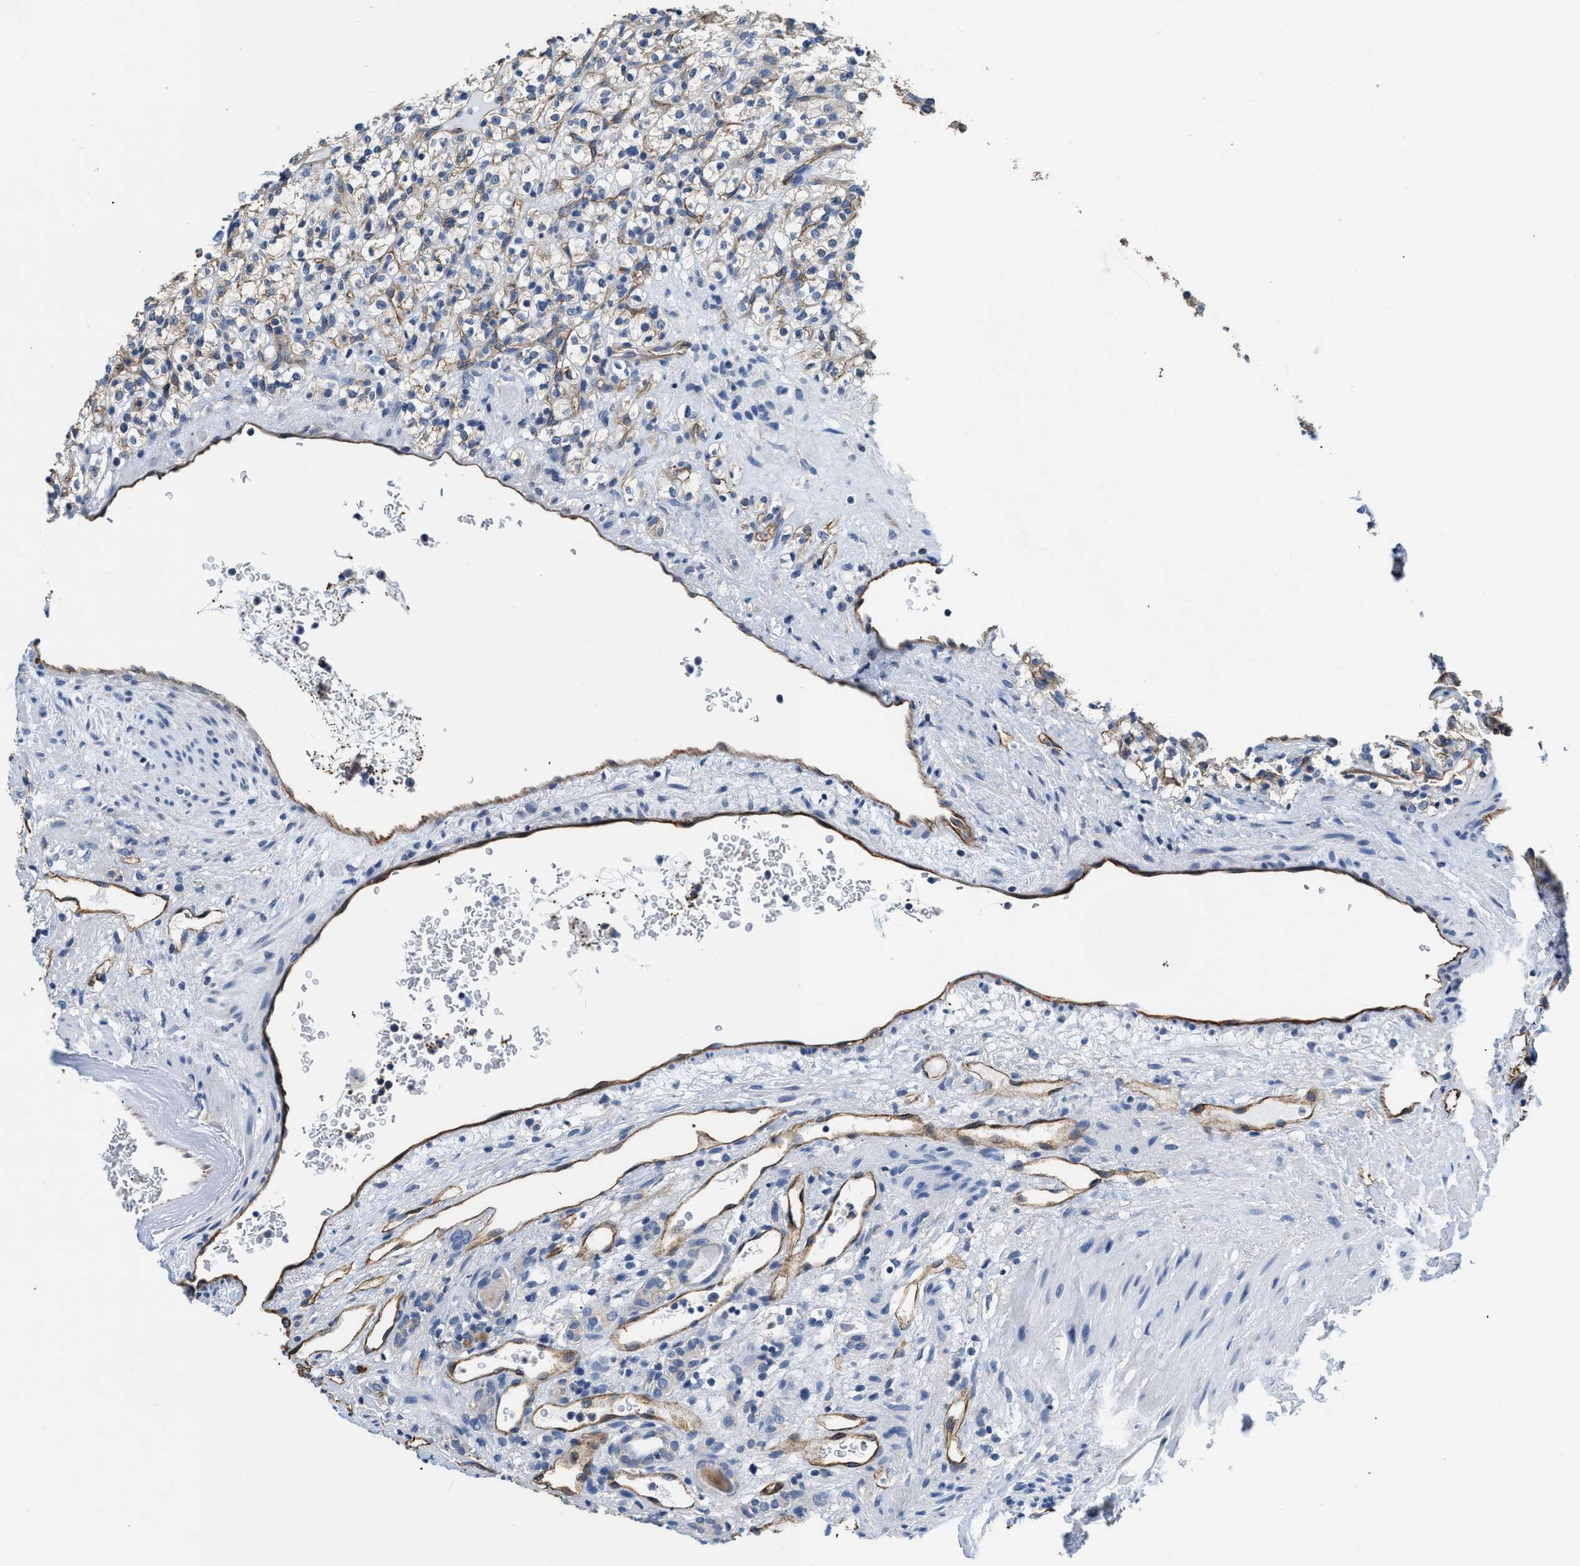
{"staining": {"intensity": "weak", "quantity": "<25%", "location": "cytoplasmic/membranous"}, "tissue": "renal cancer", "cell_type": "Tumor cells", "image_type": "cancer", "snomed": [{"axis": "morphology", "description": "Normal tissue, NOS"}, {"axis": "morphology", "description": "Adenocarcinoma, NOS"}, {"axis": "topography", "description": "Kidney"}], "caption": "High power microscopy photomicrograph of an immunohistochemistry photomicrograph of adenocarcinoma (renal), revealing no significant positivity in tumor cells.", "gene": "C22orf42", "patient": {"sex": "female", "age": 72}}